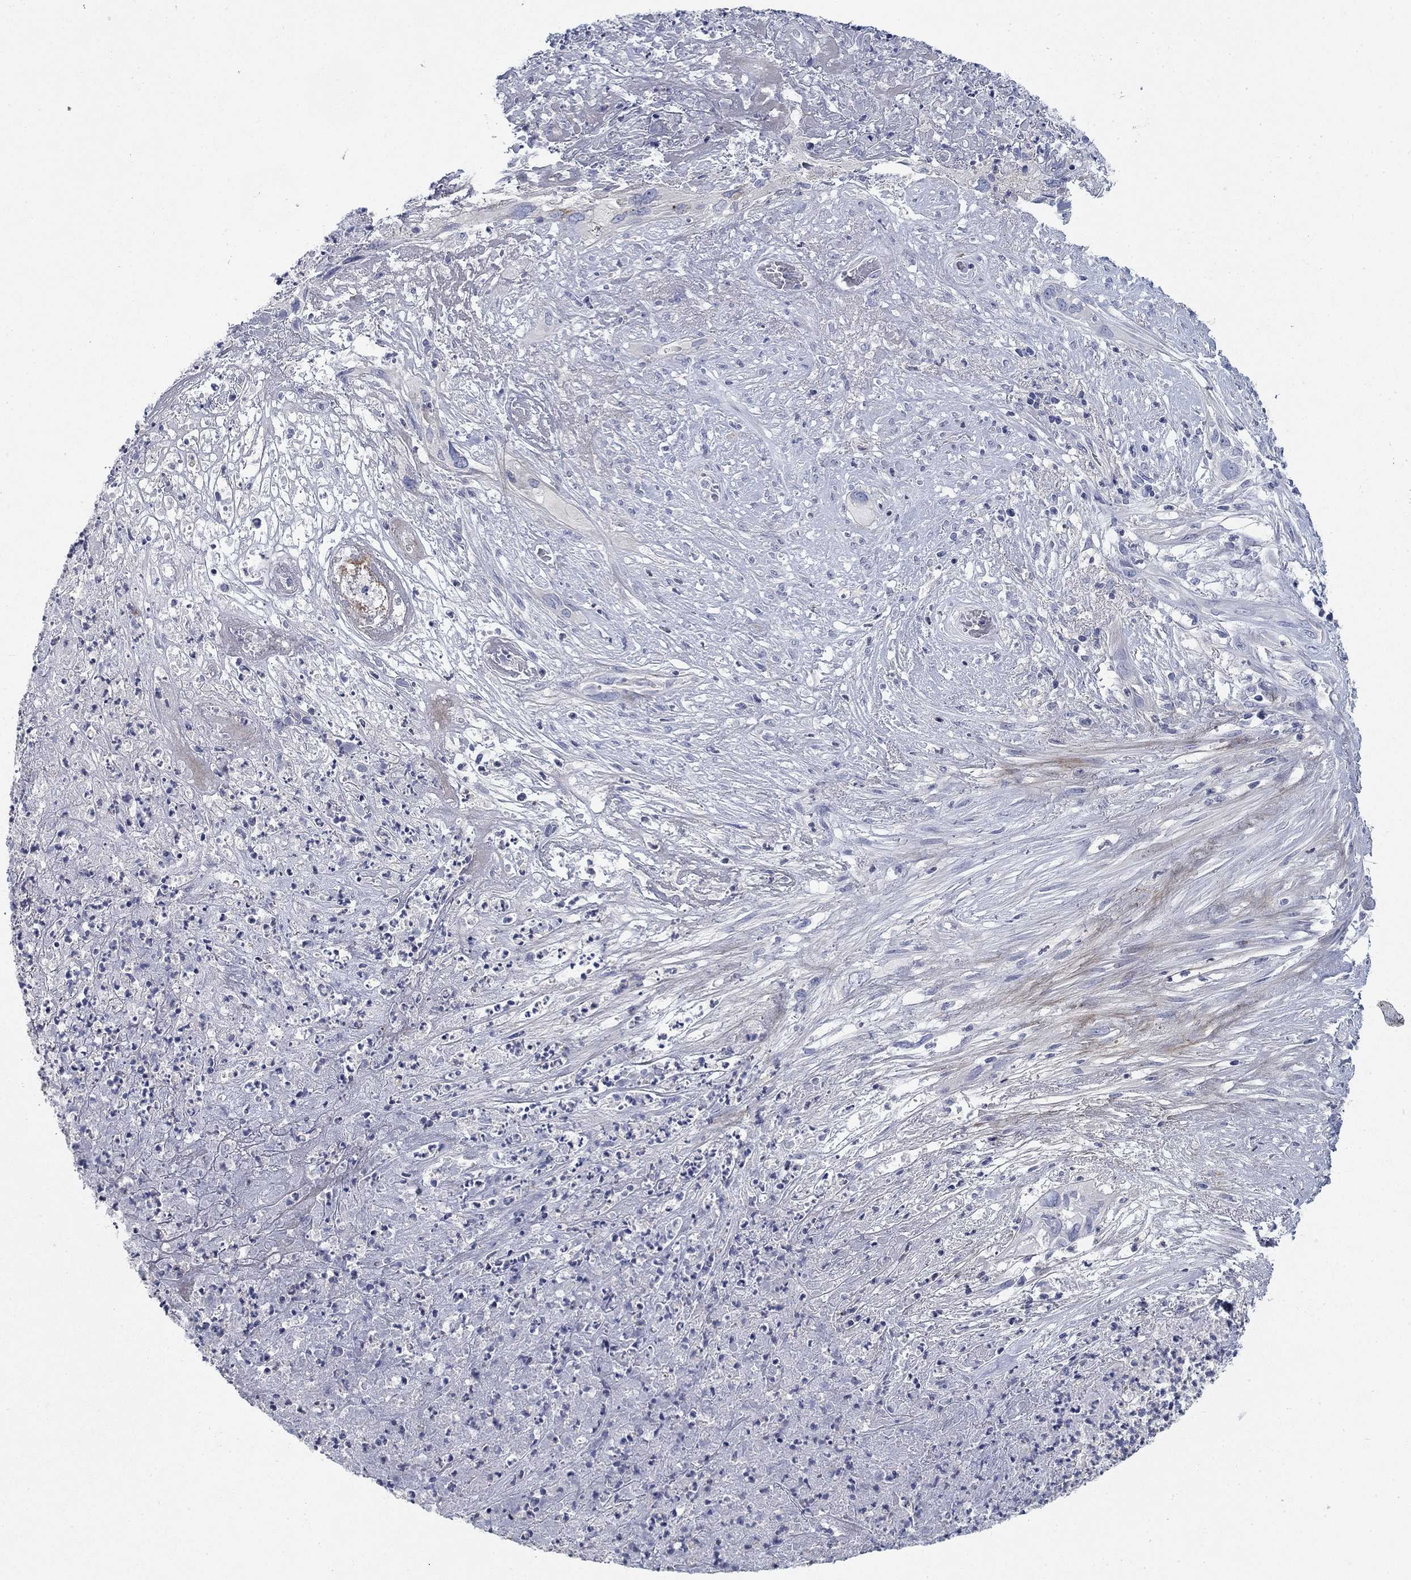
{"staining": {"intensity": "negative", "quantity": "none", "location": "none"}, "tissue": "cervical cancer", "cell_type": "Tumor cells", "image_type": "cancer", "snomed": [{"axis": "morphology", "description": "Squamous cell carcinoma, NOS"}, {"axis": "topography", "description": "Cervix"}], "caption": "IHC micrograph of neoplastic tissue: human squamous cell carcinoma (cervical) stained with DAB reveals no significant protein positivity in tumor cells.", "gene": "TMEM249", "patient": {"sex": "female", "age": 57}}